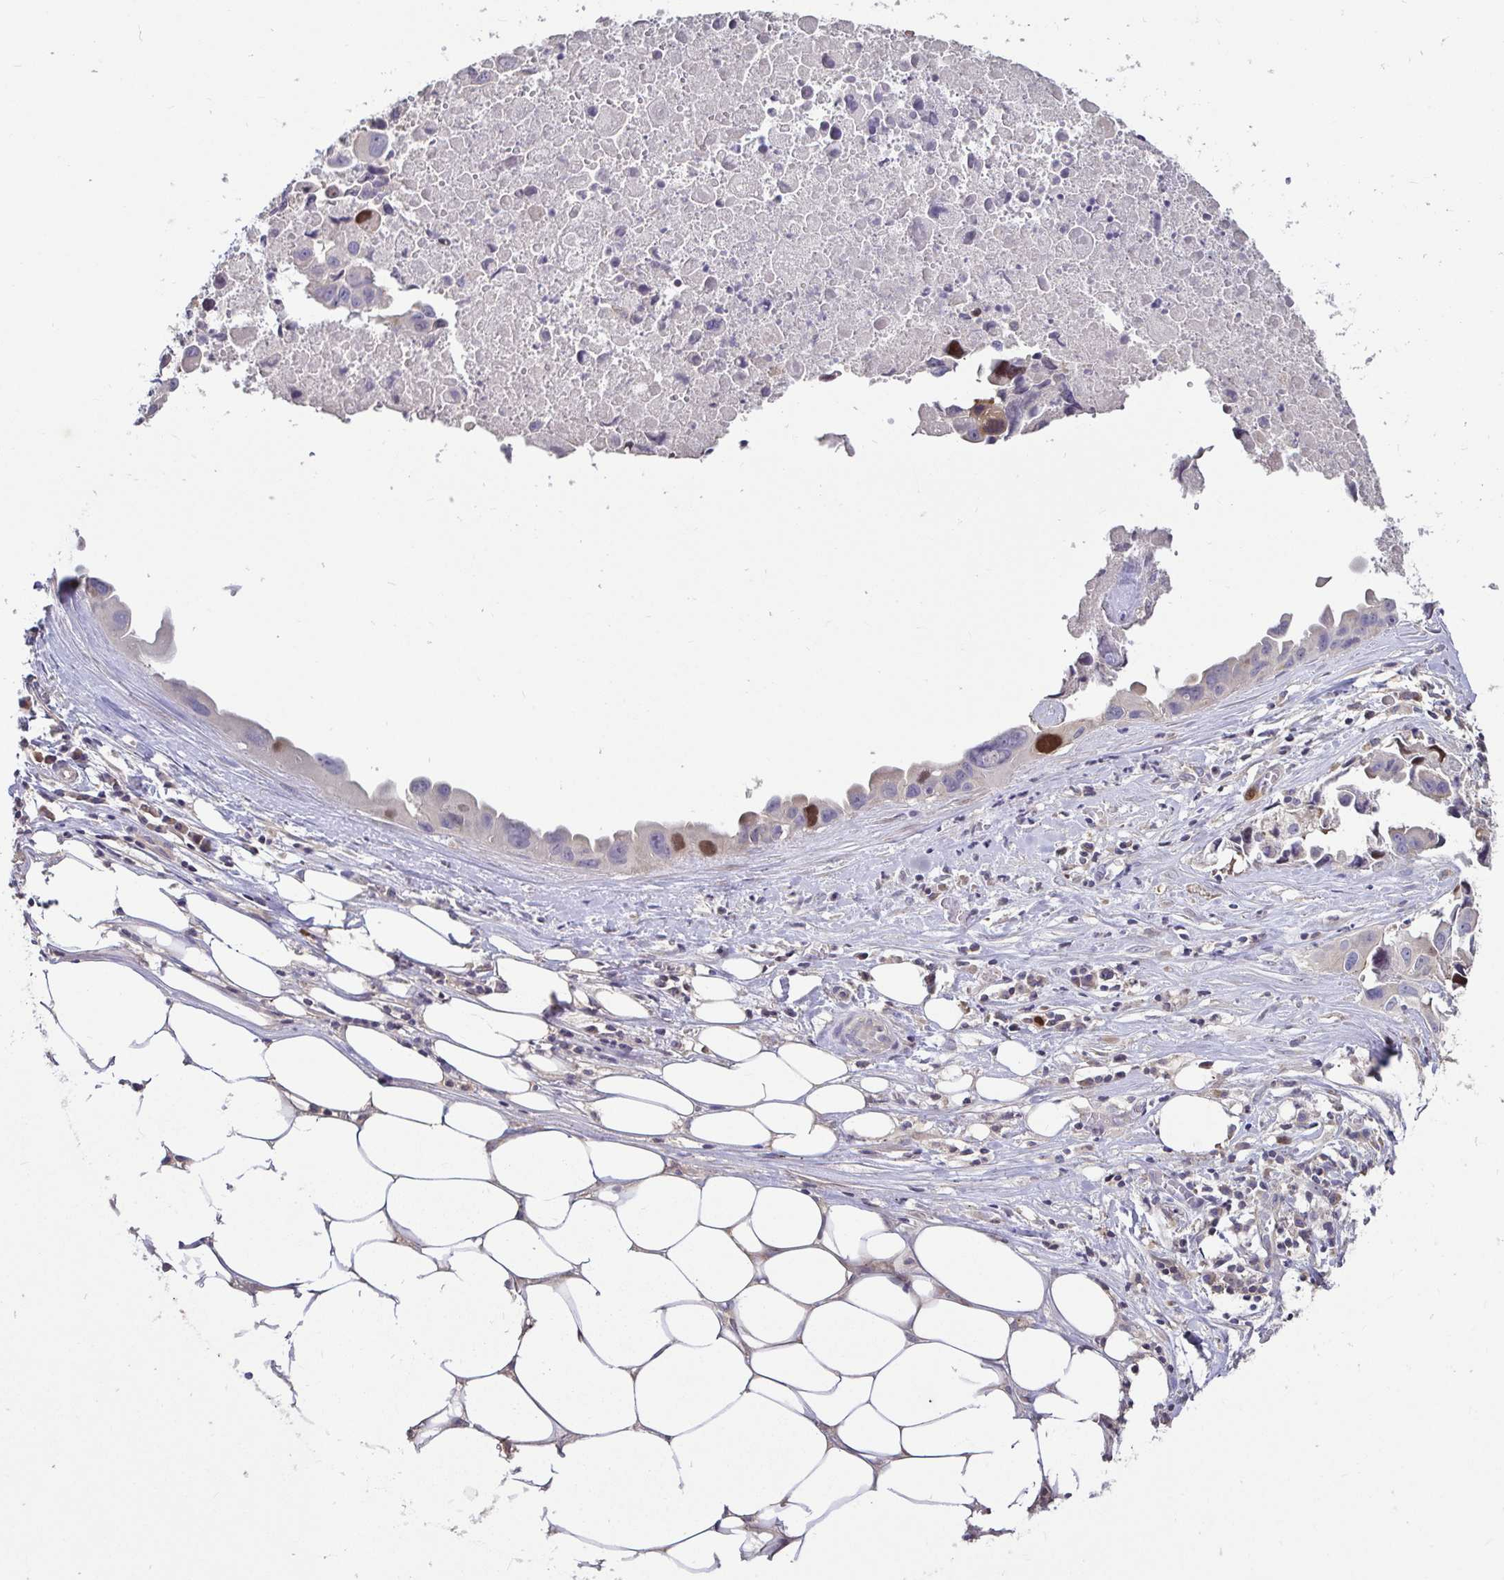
{"staining": {"intensity": "strong", "quantity": "<25%", "location": "nuclear"}, "tissue": "lung cancer", "cell_type": "Tumor cells", "image_type": "cancer", "snomed": [{"axis": "morphology", "description": "Adenocarcinoma, NOS"}, {"axis": "topography", "description": "Lymph node"}, {"axis": "topography", "description": "Lung"}], "caption": "Immunohistochemical staining of human lung cancer demonstrates strong nuclear protein positivity in about <25% of tumor cells. (DAB (3,3'-diaminobenzidine) IHC, brown staining for protein, blue staining for nuclei).", "gene": "ANLN", "patient": {"sex": "male", "age": 64}}